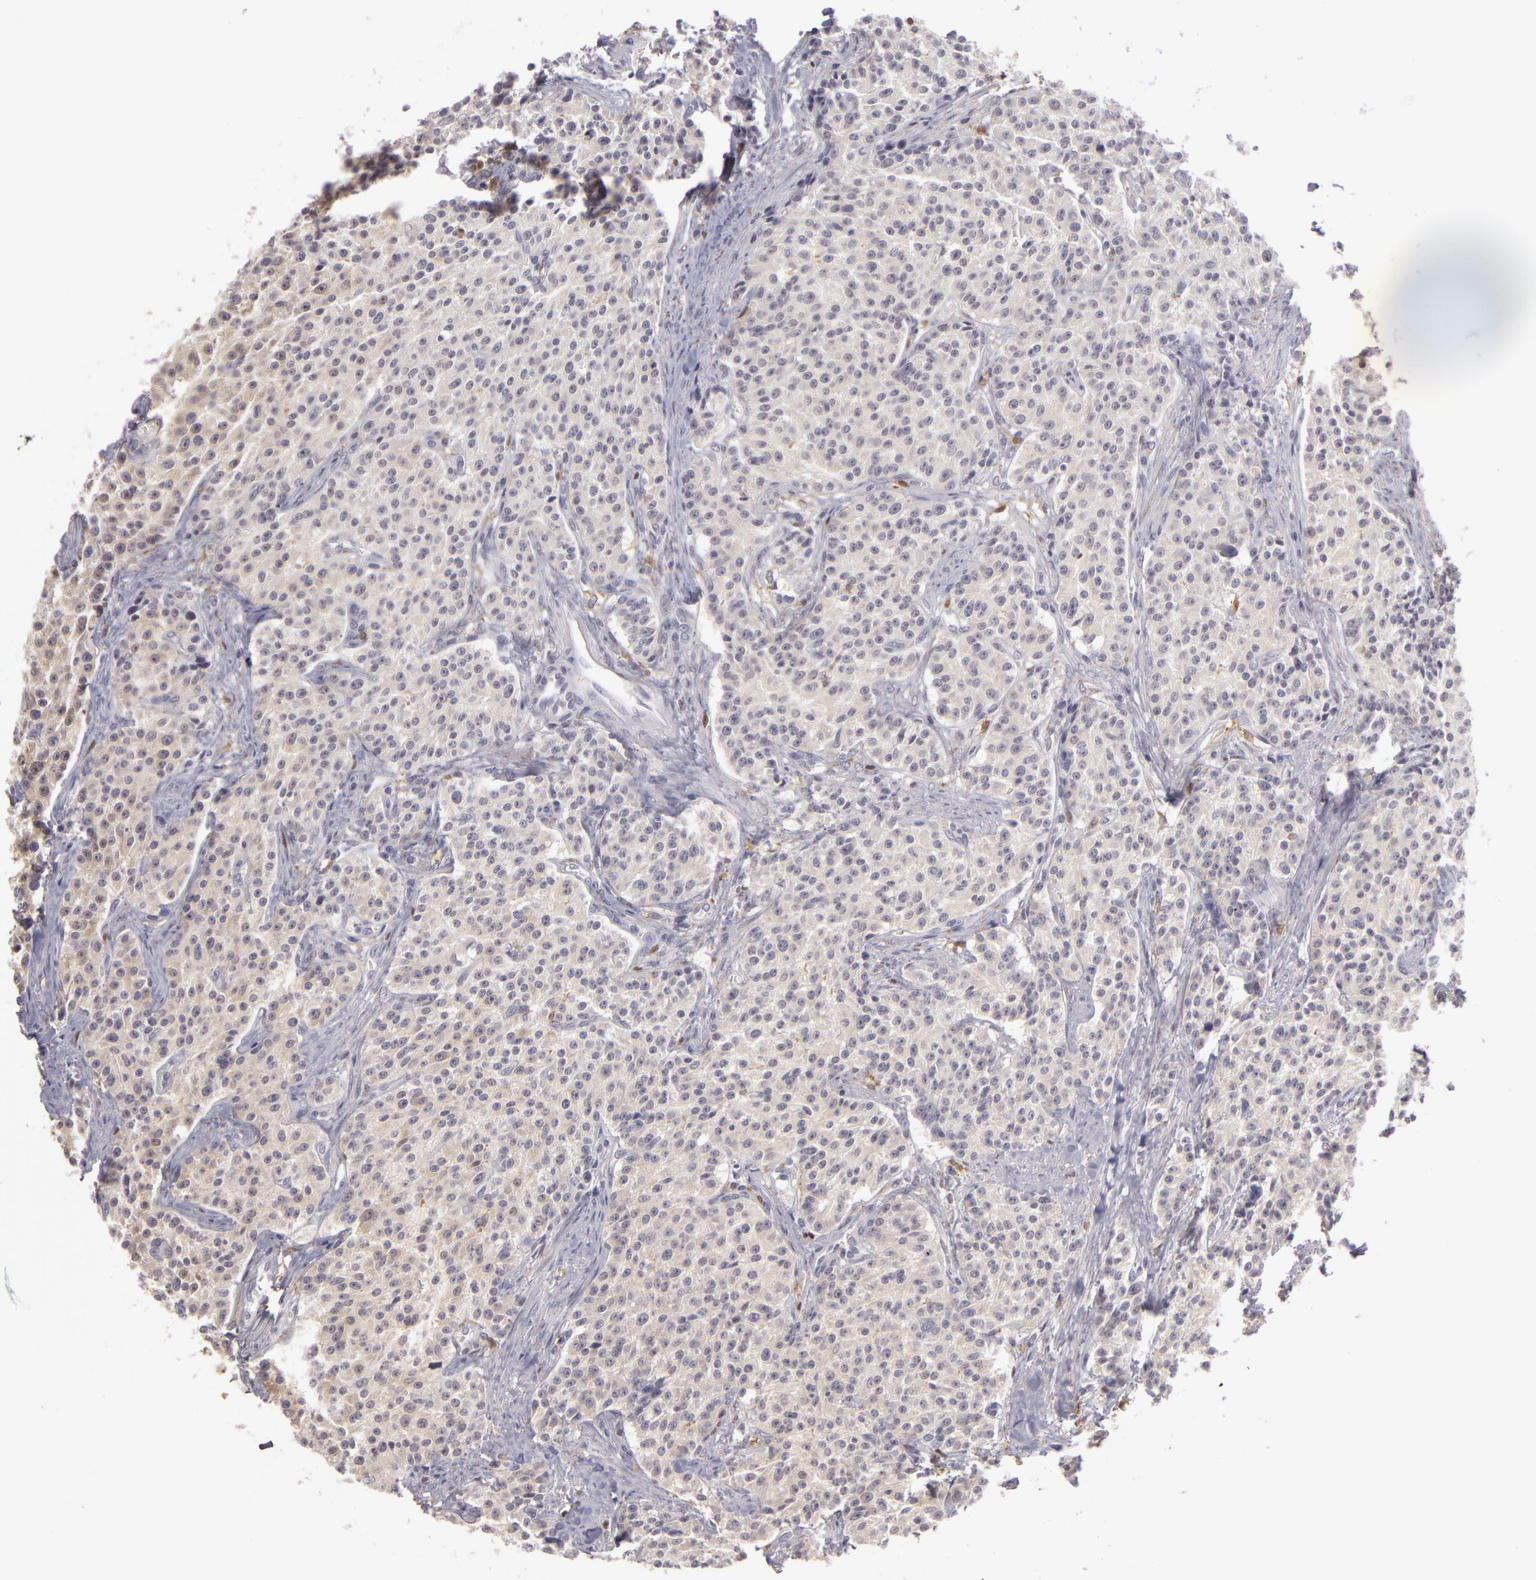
{"staining": {"intensity": "negative", "quantity": "none", "location": "none"}, "tissue": "carcinoid", "cell_type": "Tumor cells", "image_type": "cancer", "snomed": [{"axis": "morphology", "description": "Carcinoid, malignant, NOS"}, {"axis": "topography", "description": "Stomach"}], "caption": "The immunohistochemistry (IHC) histopathology image has no significant expression in tumor cells of carcinoid tissue. (DAB (3,3'-diaminobenzidine) immunohistochemistry visualized using brightfield microscopy, high magnification).", "gene": "GNPDA1", "patient": {"sex": "female", "age": 76}}